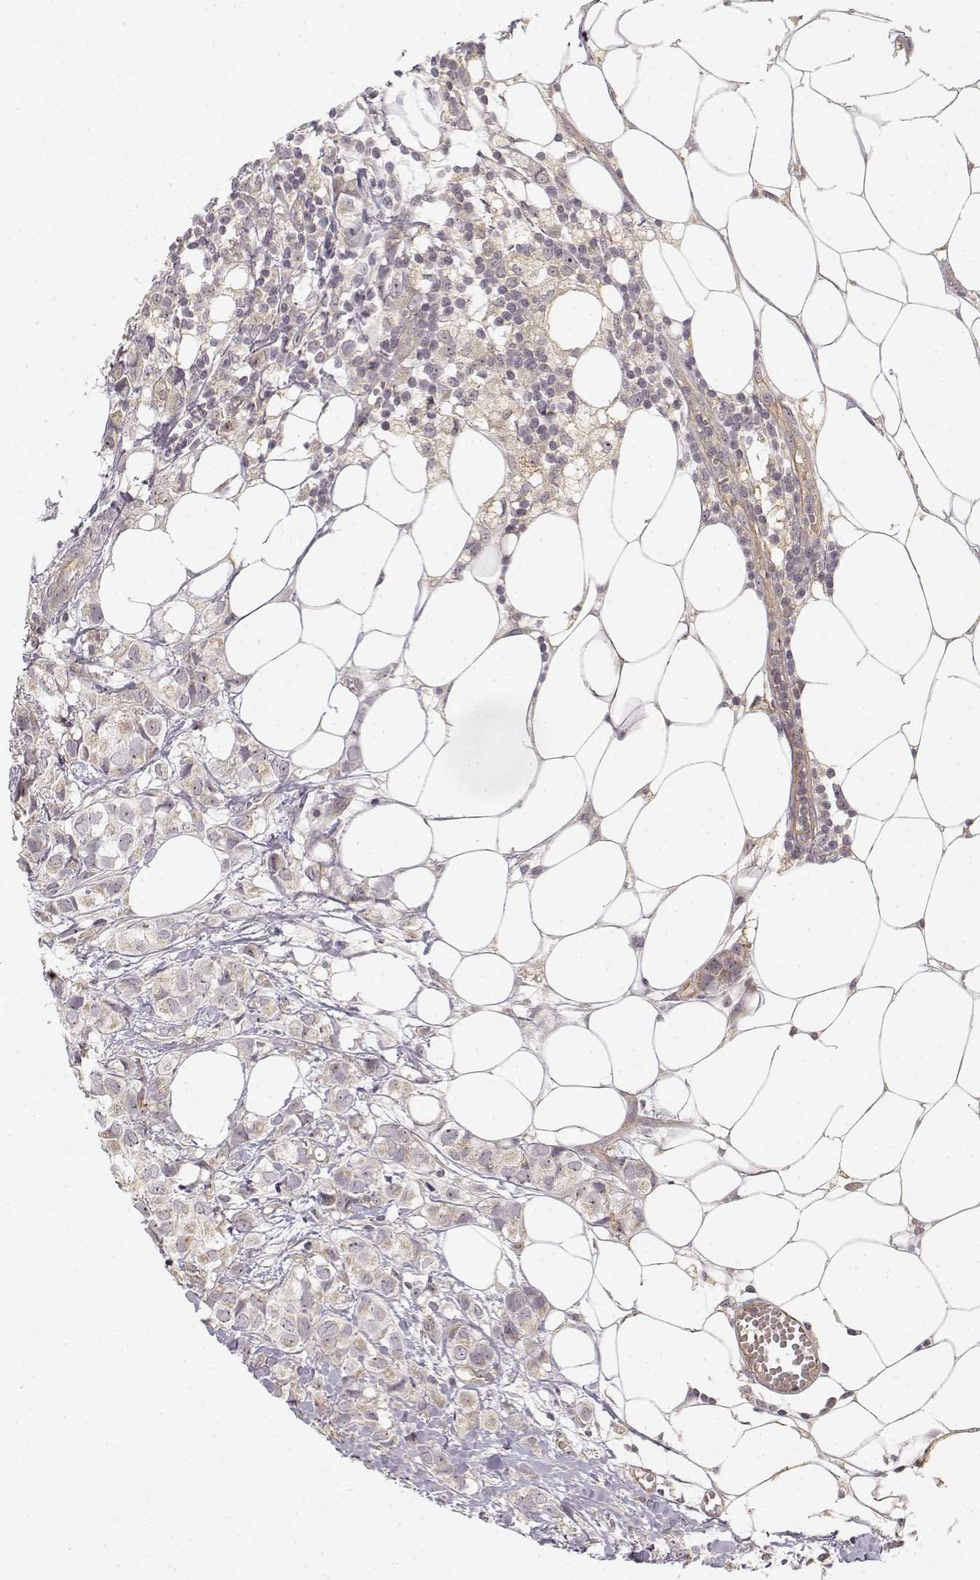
{"staining": {"intensity": "weak", "quantity": "25%-75%", "location": "cytoplasmic/membranous"}, "tissue": "breast cancer", "cell_type": "Tumor cells", "image_type": "cancer", "snomed": [{"axis": "morphology", "description": "Duct carcinoma"}, {"axis": "topography", "description": "Breast"}], "caption": "A high-resolution photomicrograph shows immunohistochemistry staining of breast cancer (invasive ductal carcinoma), which displays weak cytoplasmic/membranous positivity in about 25%-75% of tumor cells.", "gene": "MED12L", "patient": {"sex": "female", "age": 85}}